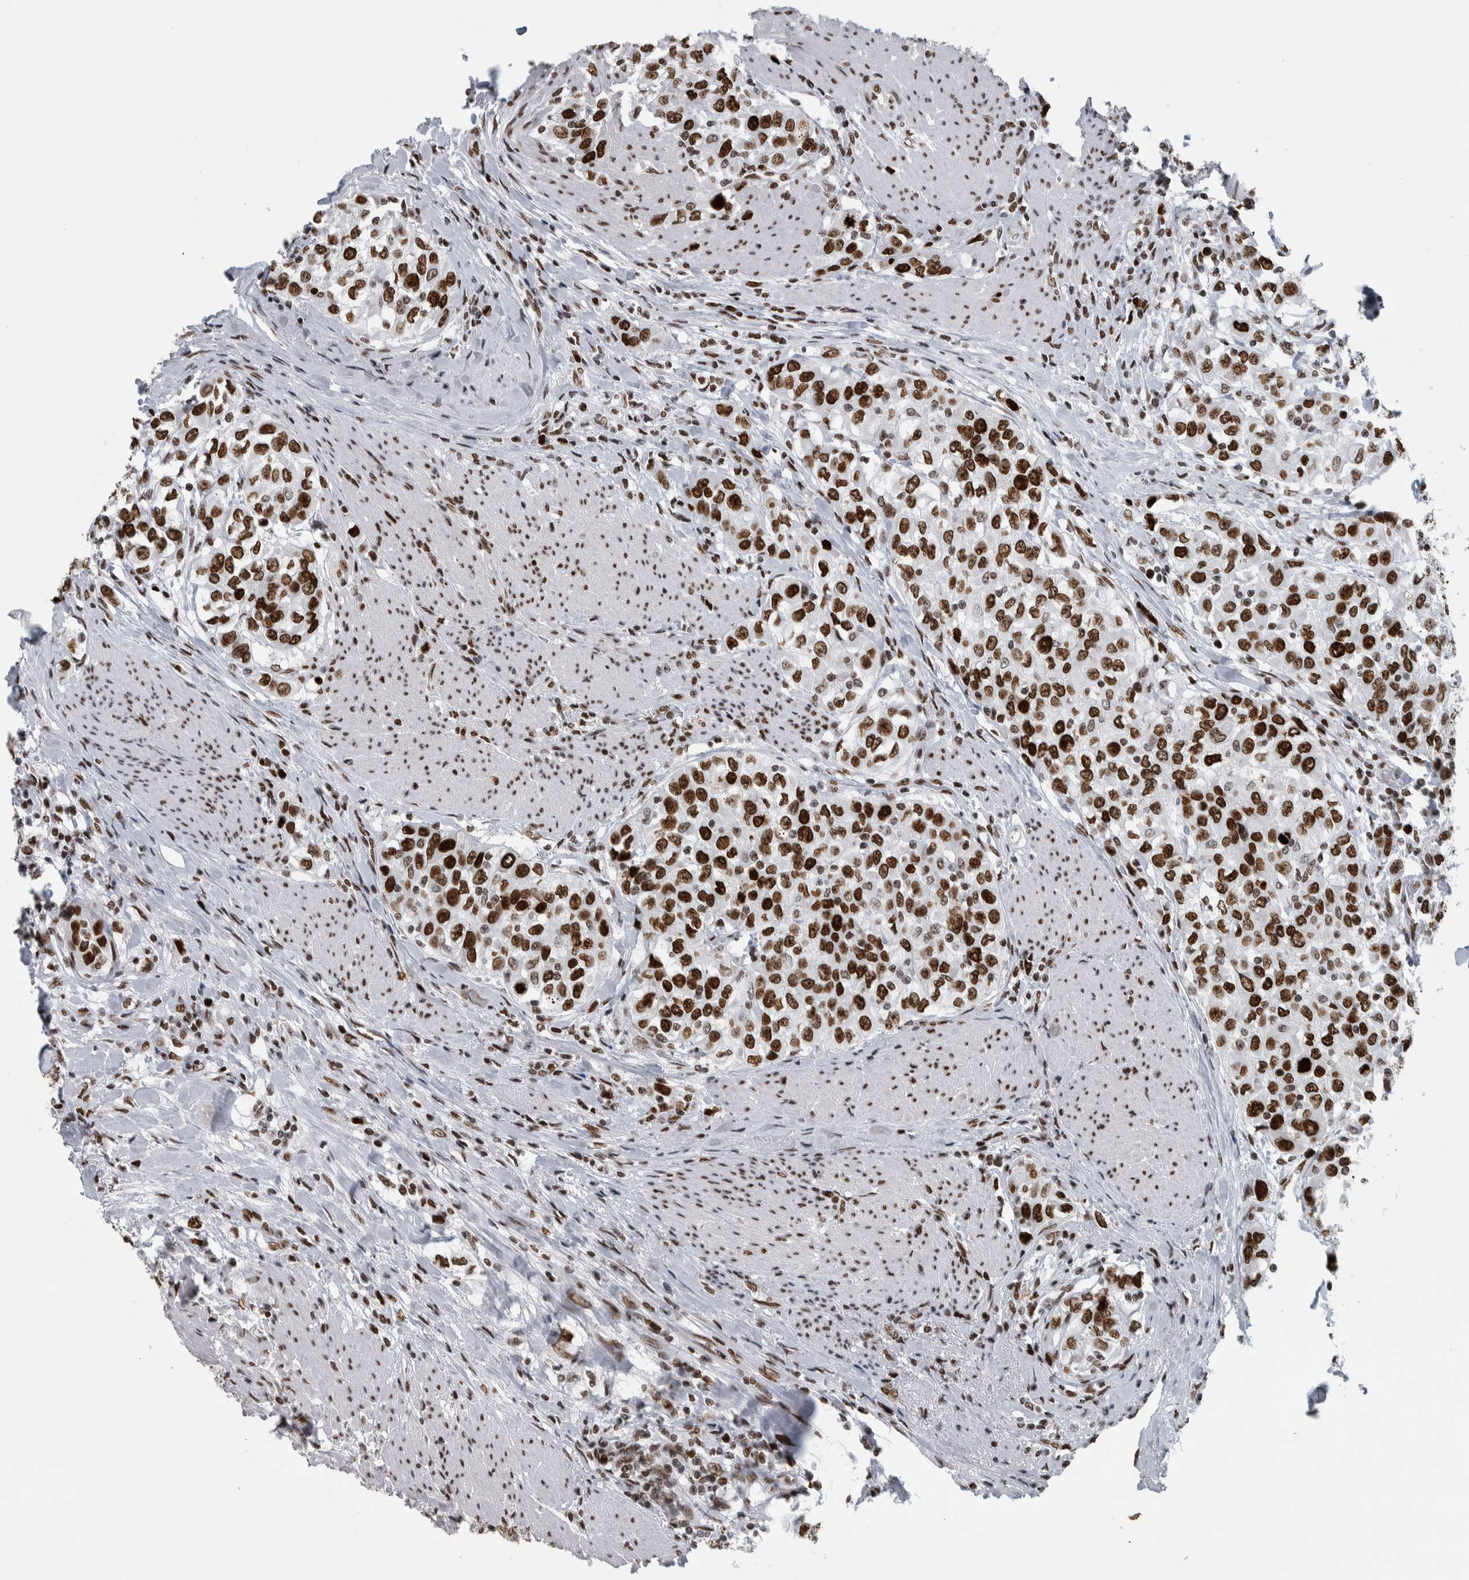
{"staining": {"intensity": "strong", "quantity": ">75%", "location": "nuclear"}, "tissue": "urothelial cancer", "cell_type": "Tumor cells", "image_type": "cancer", "snomed": [{"axis": "morphology", "description": "Urothelial carcinoma, High grade"}, {"axis": "topography", "description": "Urinary bladder"}], "caption": "About >75% of tumor cells in human high-grade urothelial carcinoma show strong nuclear protein positivity as visualized by brown immunohistochemical staining.", "gene": "TOP2B", "patient": {"sex": "female", "age": 80}}